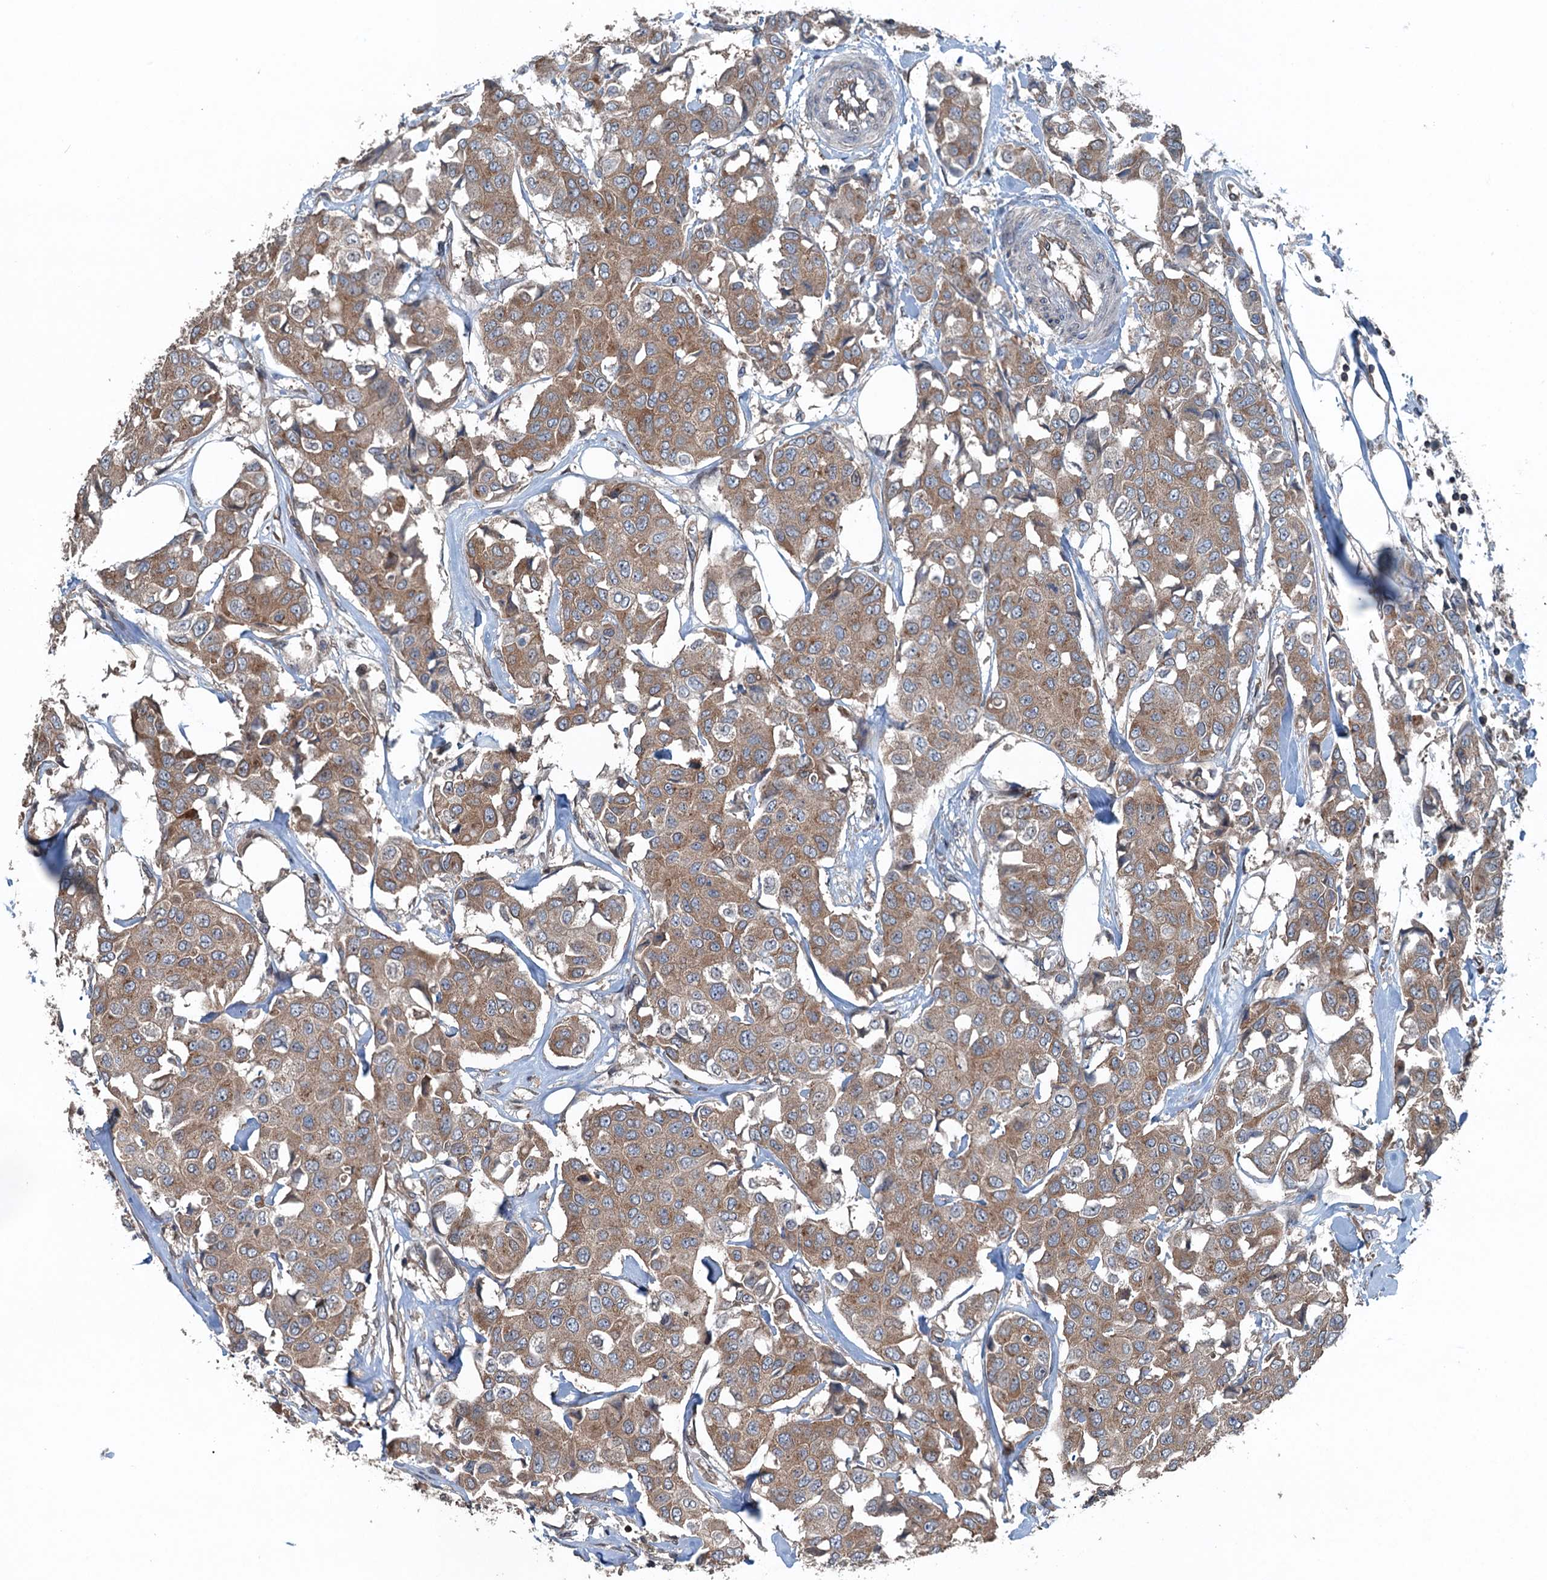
{"staining": {"intensity": "moderate", "quantity": ">75%", "location": "cytoplasmic/membranous"}, "tissue": "breast cancer", "cell_type": "Tumor cells", "image_type": "cancer", "snomed": [{"axis": "morphology", "description": "Duct carcinoma"}, {"axis": "topography", "description": "Breast"}], "caption": "Tumor cells reveal medium levels of moderate cytoplasmic/membranous staining in about >75% of cells in breast cancer. Nuclei are stained in blue.", "gene": "TRAPPC8", "patient": {"sex": "female", "age": 80}}